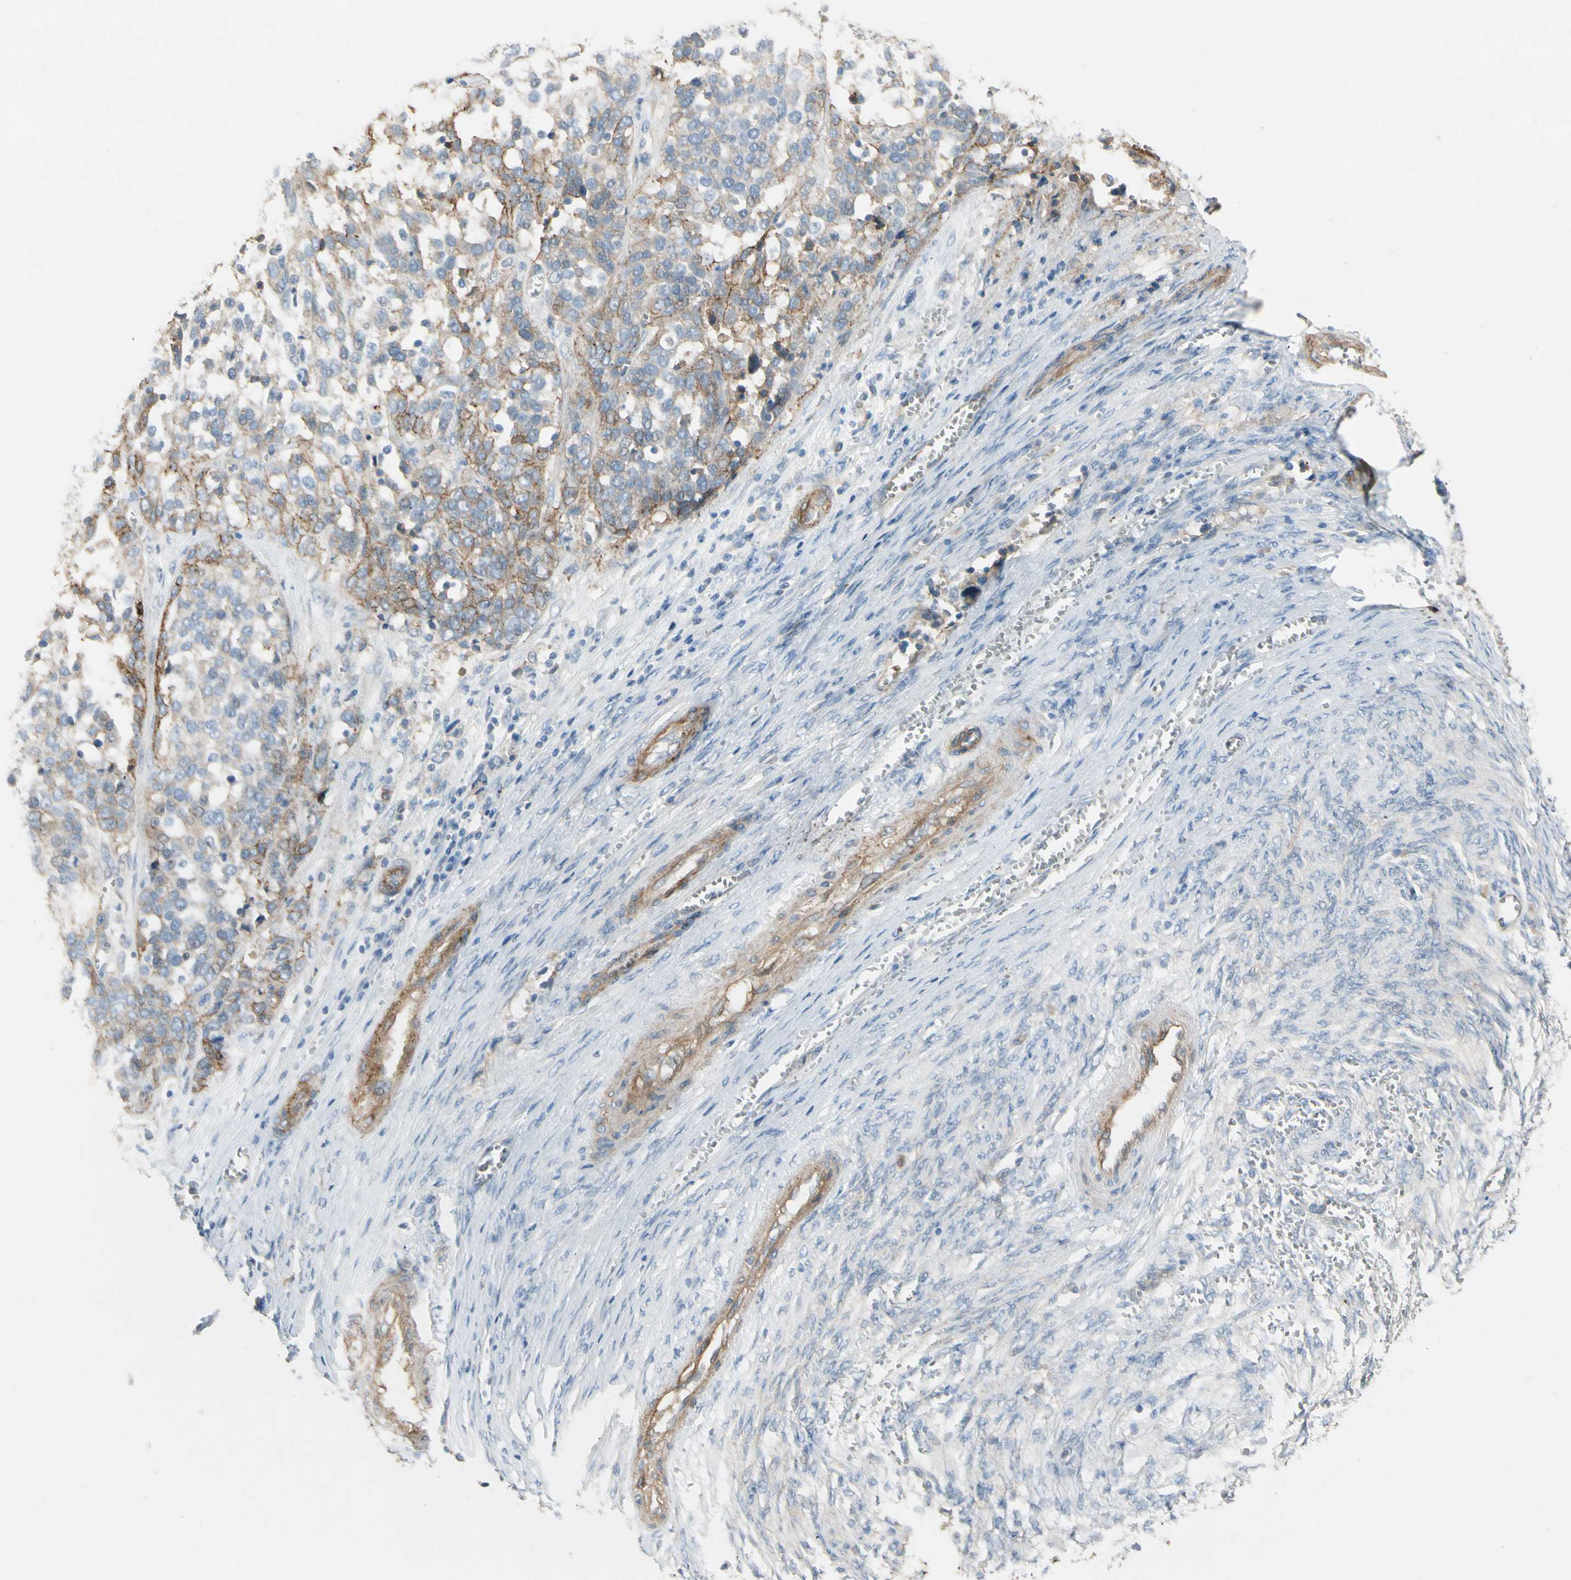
{"staining": {"intensity": "moderate", "quantity": "25%-75%", "location": "cytoplasmic/membranous"}, "tissue": "ovarian cancer", "cell_type": "Tumor cells", "image_type": "cancer", "snomed": [{"axis": "morphology", "description": "Cystadenocarcinoma, serous, NOS"}, {"axis": "topography", "description": "Ovary"}], "caption": "The immunohistochemical stain labels moderate cytoplasmic/membranous staining in tumor cells of ovarian cancer (serous cystadenocarcinoma) tissue. Nuclei are stained in blue.", "gene": "ITGA3", "patient": {"sex": "female", "age": 44}}